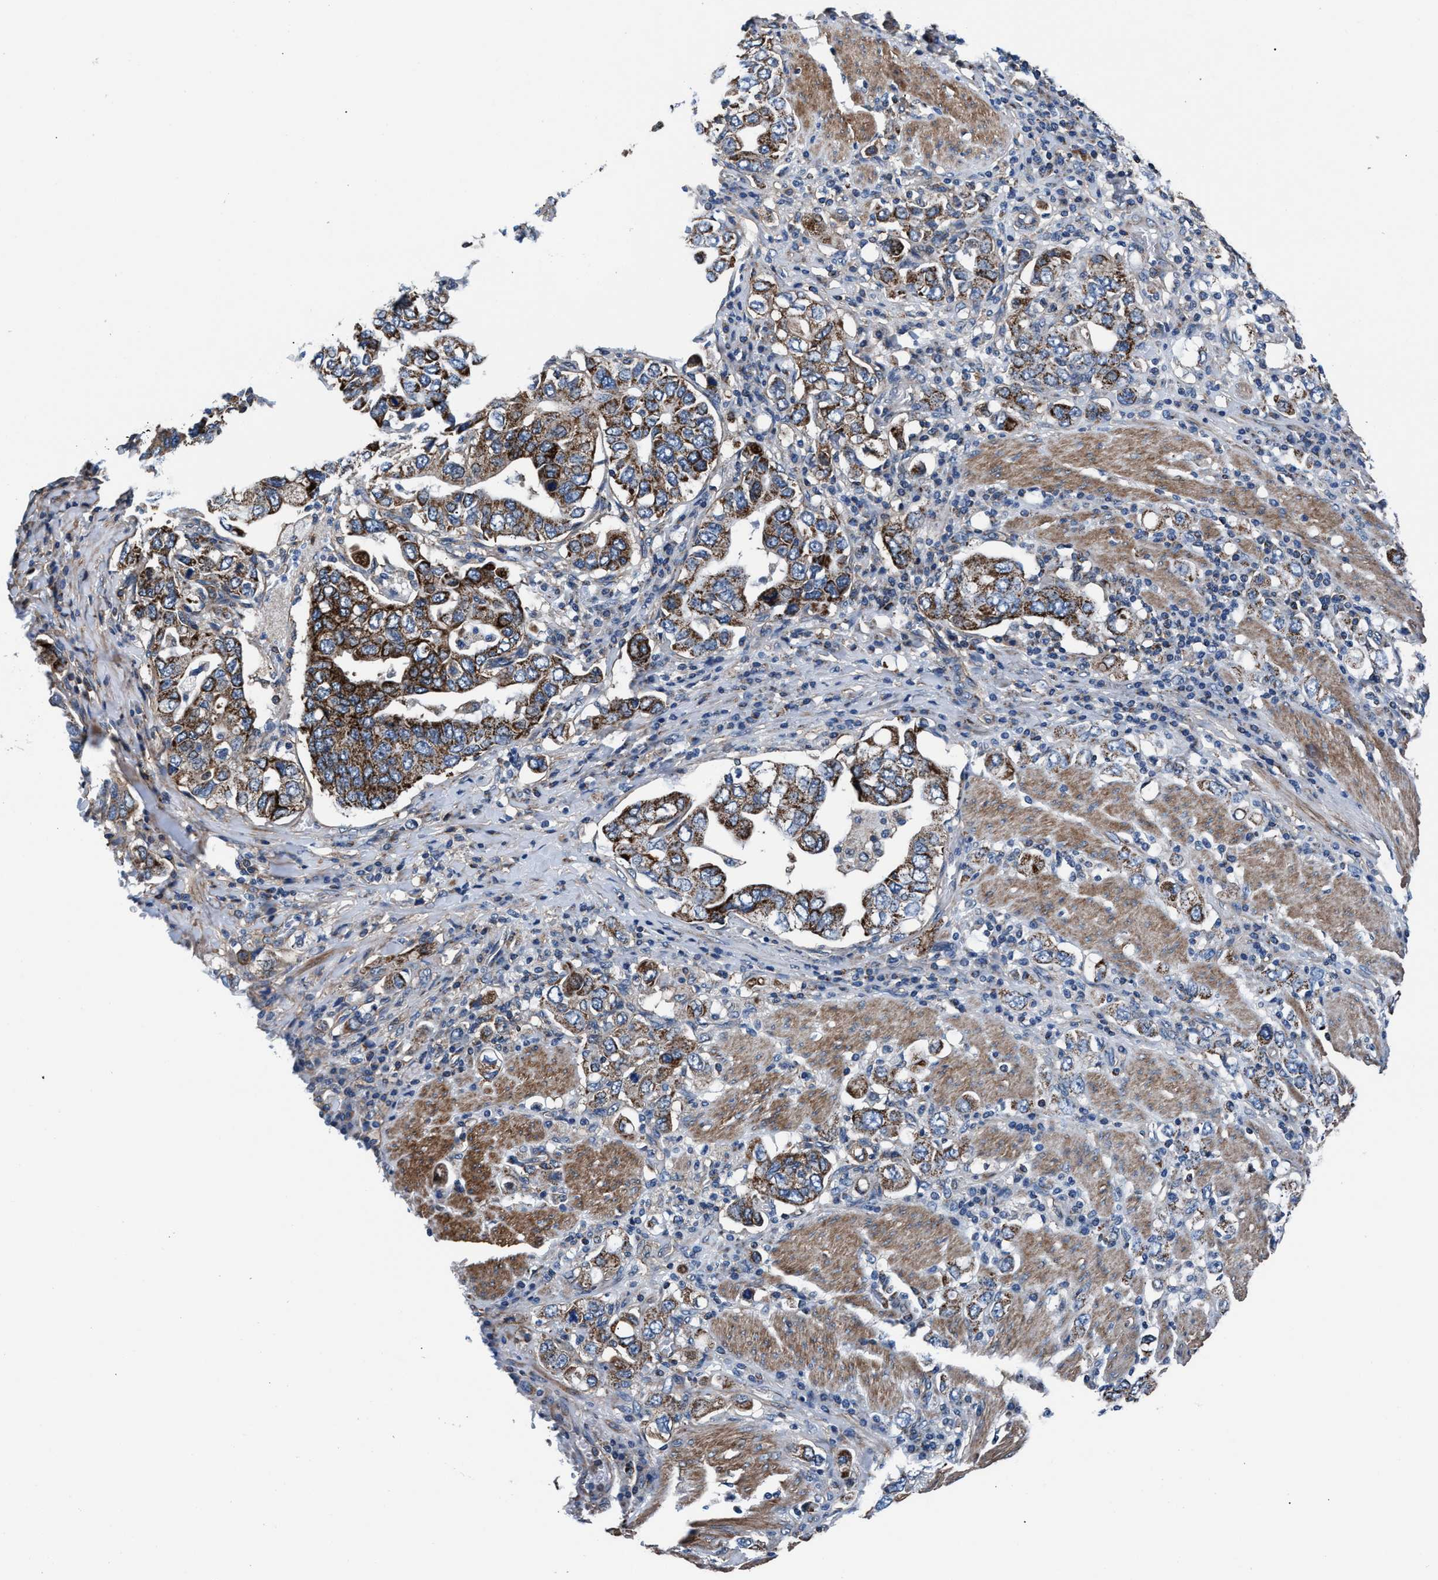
{"staining": {"intensity": "strong", "quantity": ">75%", "location": "cytoplasmic/membranous"}, "tissue": "stomach cancer", "cell_type": "Tumor cells", "image_type": "cancer", "snomed": [{"axis": "morphology", "description": "Adenocarcinoma, NOS"}, {"axis": "topography", "description": "Stomach, upper"}], "caption": "Immunohistochemical staining of human adenocarcinoma (stomach) reveals strong cytoplasmic/membranous protein staining in approximately >75% of tumor cells. (brown staining indicates protein expression, while blue staining denotes nuclei).", "gene": "NKTR", "patient": {"sex": "male", "age": 62}}